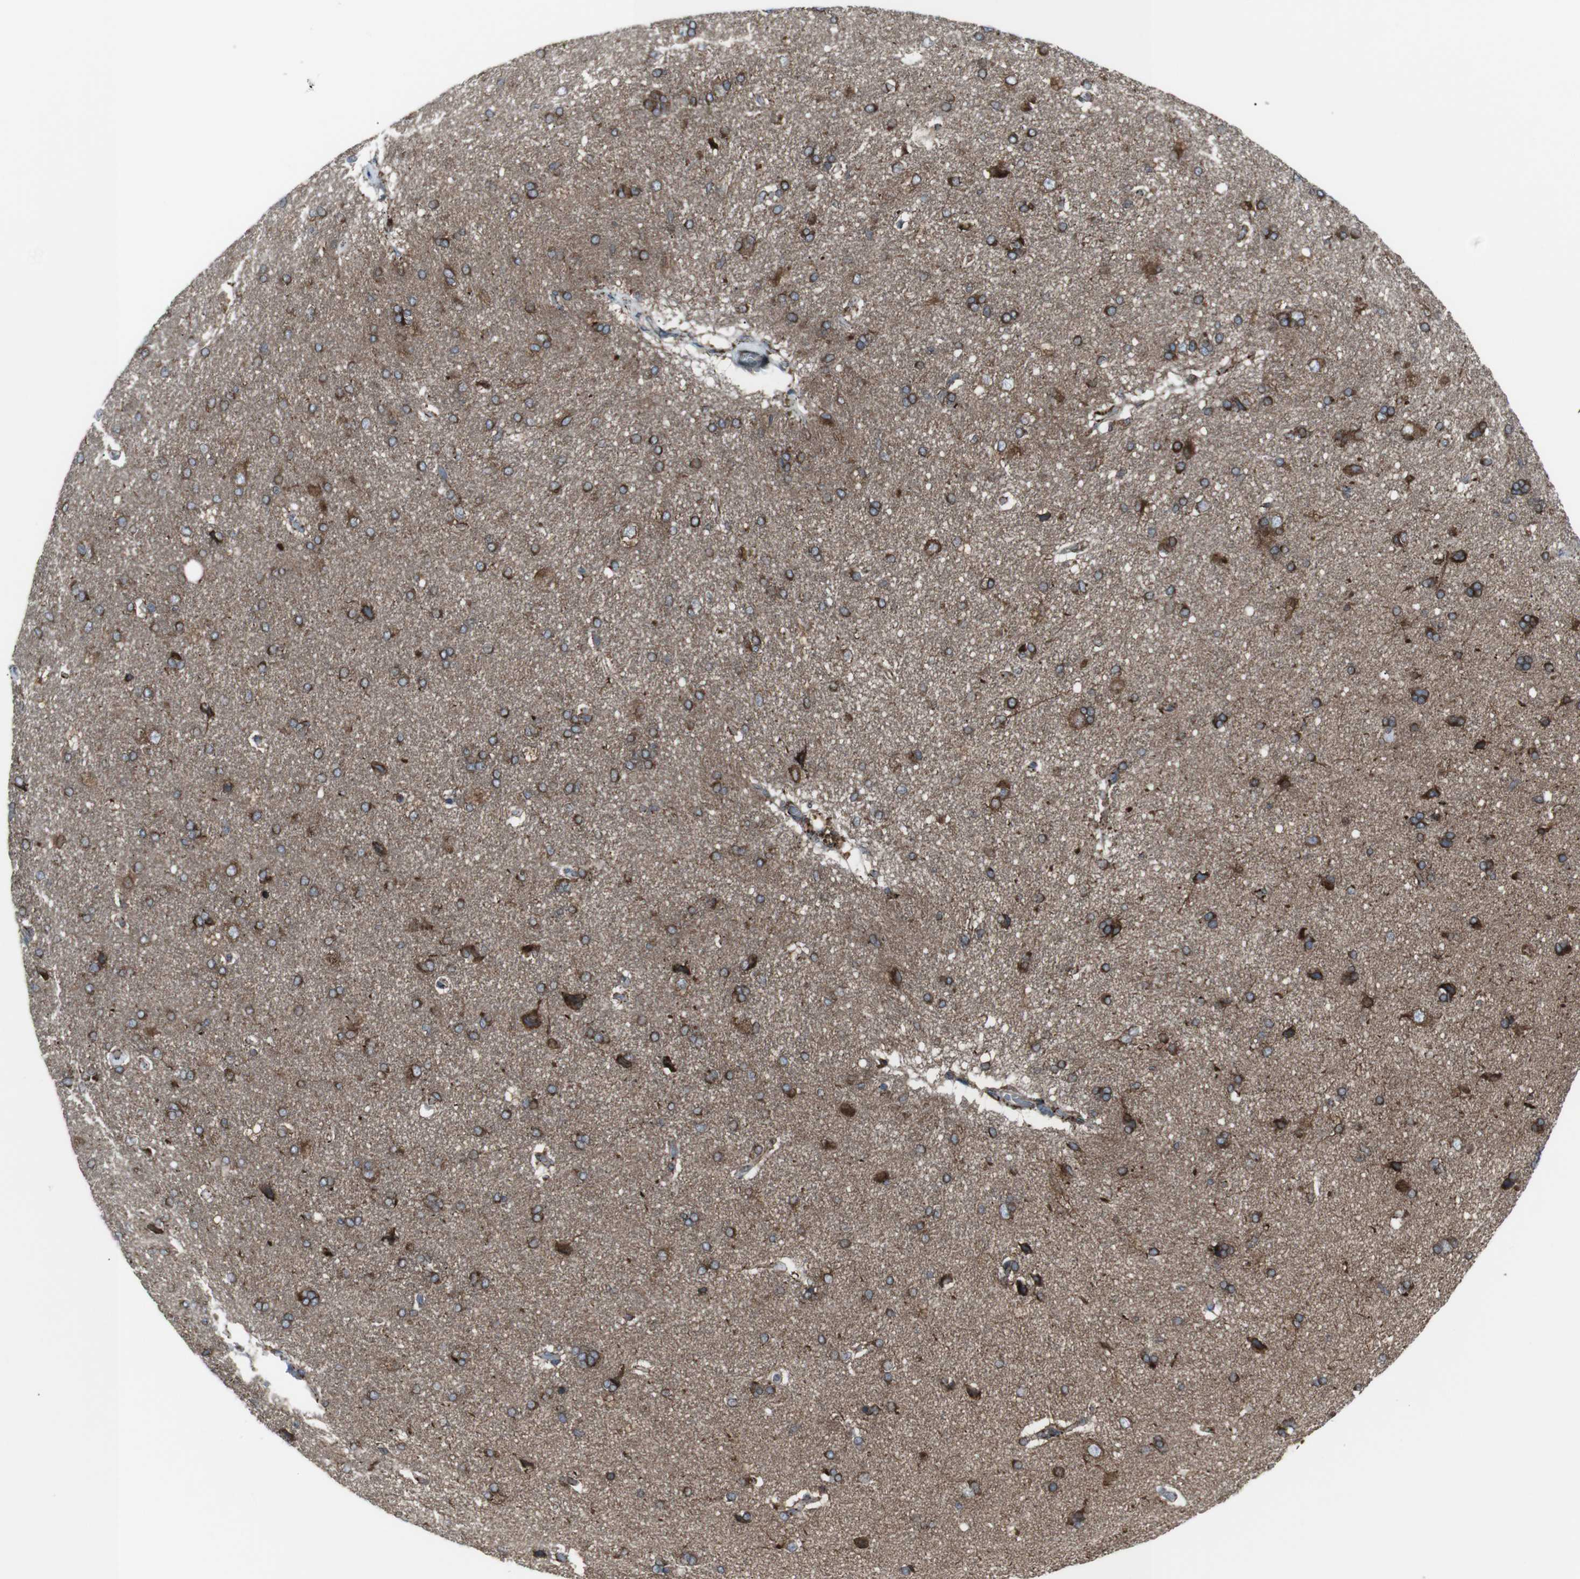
{"staining": {"intensity": "negative", "quantity": "none", "location": "none"}, "tissue": "cerebral cortex", "cell_type": "Endothelial cells", "image_type": "normal", "snomed": [{"axis": "morphology", "description": "Normal tissue, NOS"}, {"axis": "topography", "description": "Cerebral cortex"}], "caption": "The immunohistochemistry micrograph has no significant expression in endothelial cells of cerebral cortex.", "gene": "LNPK", "patient": {"sex": "male", "age": 62}}